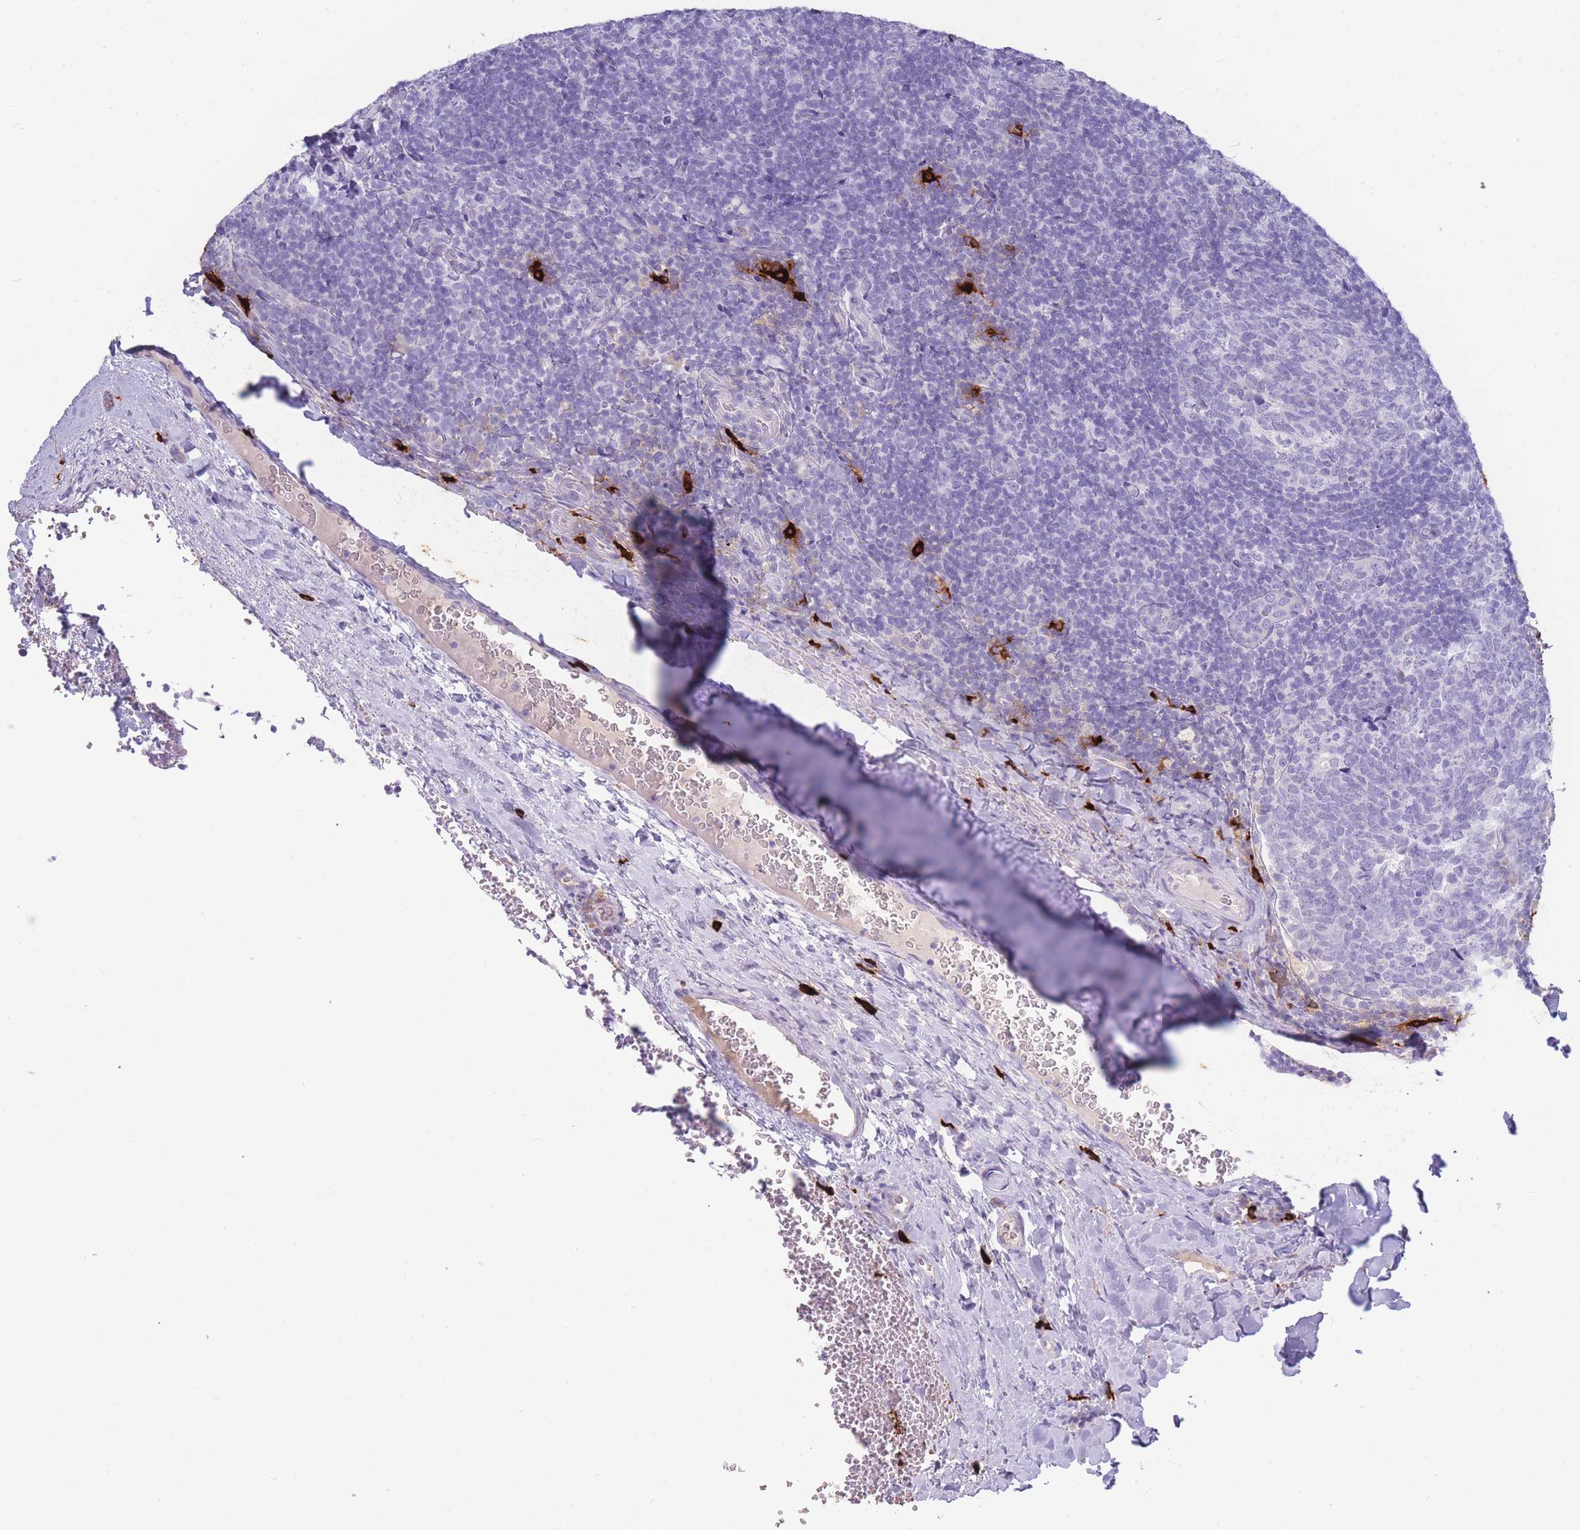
{"staining": {"intensity": "negative", "quantity": "none", "location": "none"}, "tissue": "tonsil", "cell_type": "Germinal center cells", "image_type": "normal", "snomed": [{"axis": "morphology", "description": "Normal tissue, NOS"}, {"axis": "topography", "description": "Tonsil"}], "caption": "Photomicrograph shows no protein expression in germinal center cells of unremarkable tonsil. The staining is performed using DAB (3,3'-diaminobenzidine) brown chromogen with nuclei counter-stained in using hematoxylin.", "gene": "TPSAB1", "patient": {"sex": "male", "age": 17}}